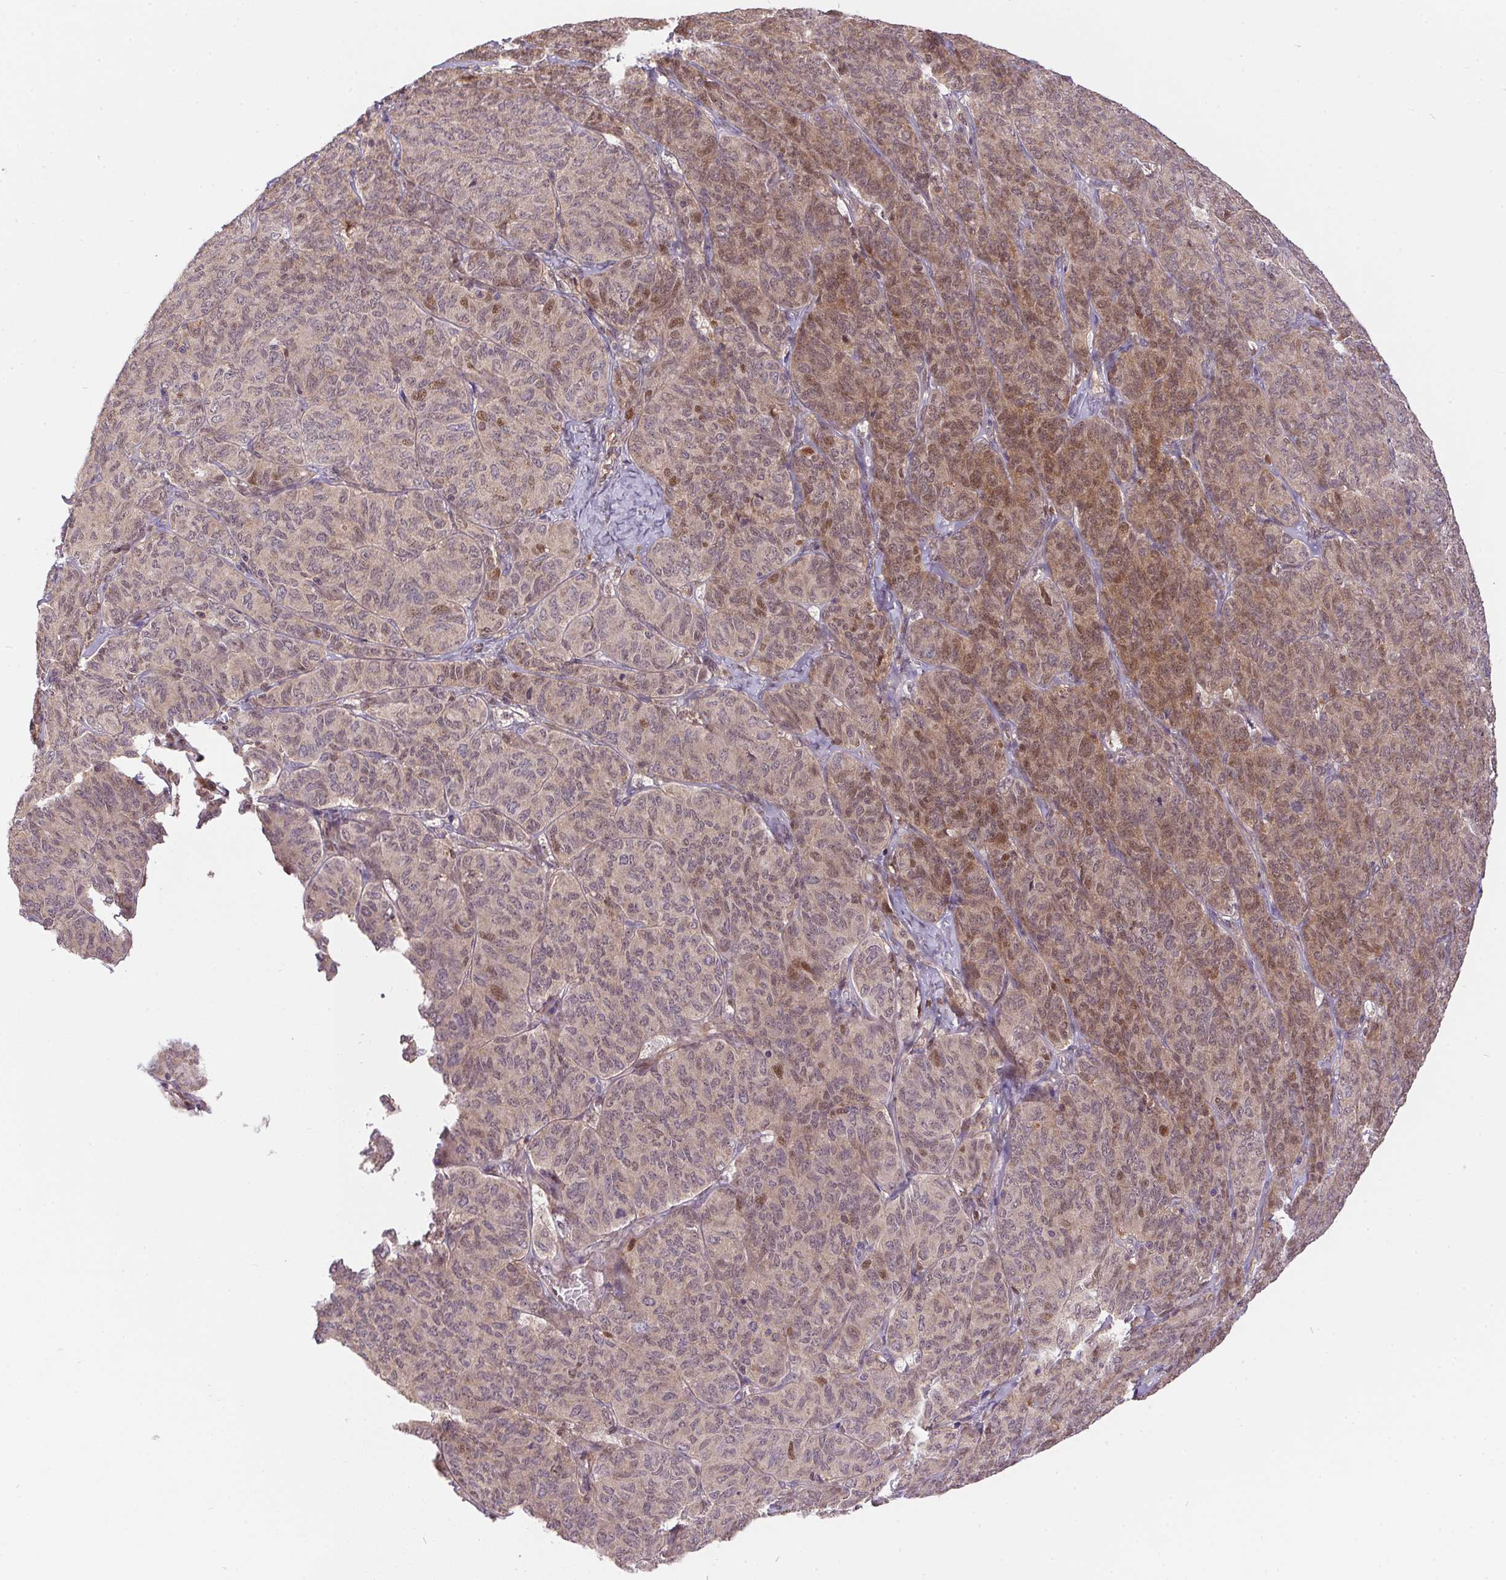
{"staining": {"intensity": "moderate", "quantity": "25%-75%", "location": "cytoplasmic/membranous,nuclear"}, "tissue": "ovarian cancer", "cell_type": "Tumor cells", "image_type": "cancer", "snomed": [{"axis": "morphology", "description": "Carcinoma, endometroid"}, {"axis": "topography", "description": "Ovary"}], "caption": "Immunohistochemistry of ovarian cancer (endometroid carcinoma) reveals medium levels of moderate cytoplasmic/membranous and nuclear staining in about 25%-75% of tumor cells.", "gene": "NUDT16", "patient": {"sex": "female", "age": 80}}